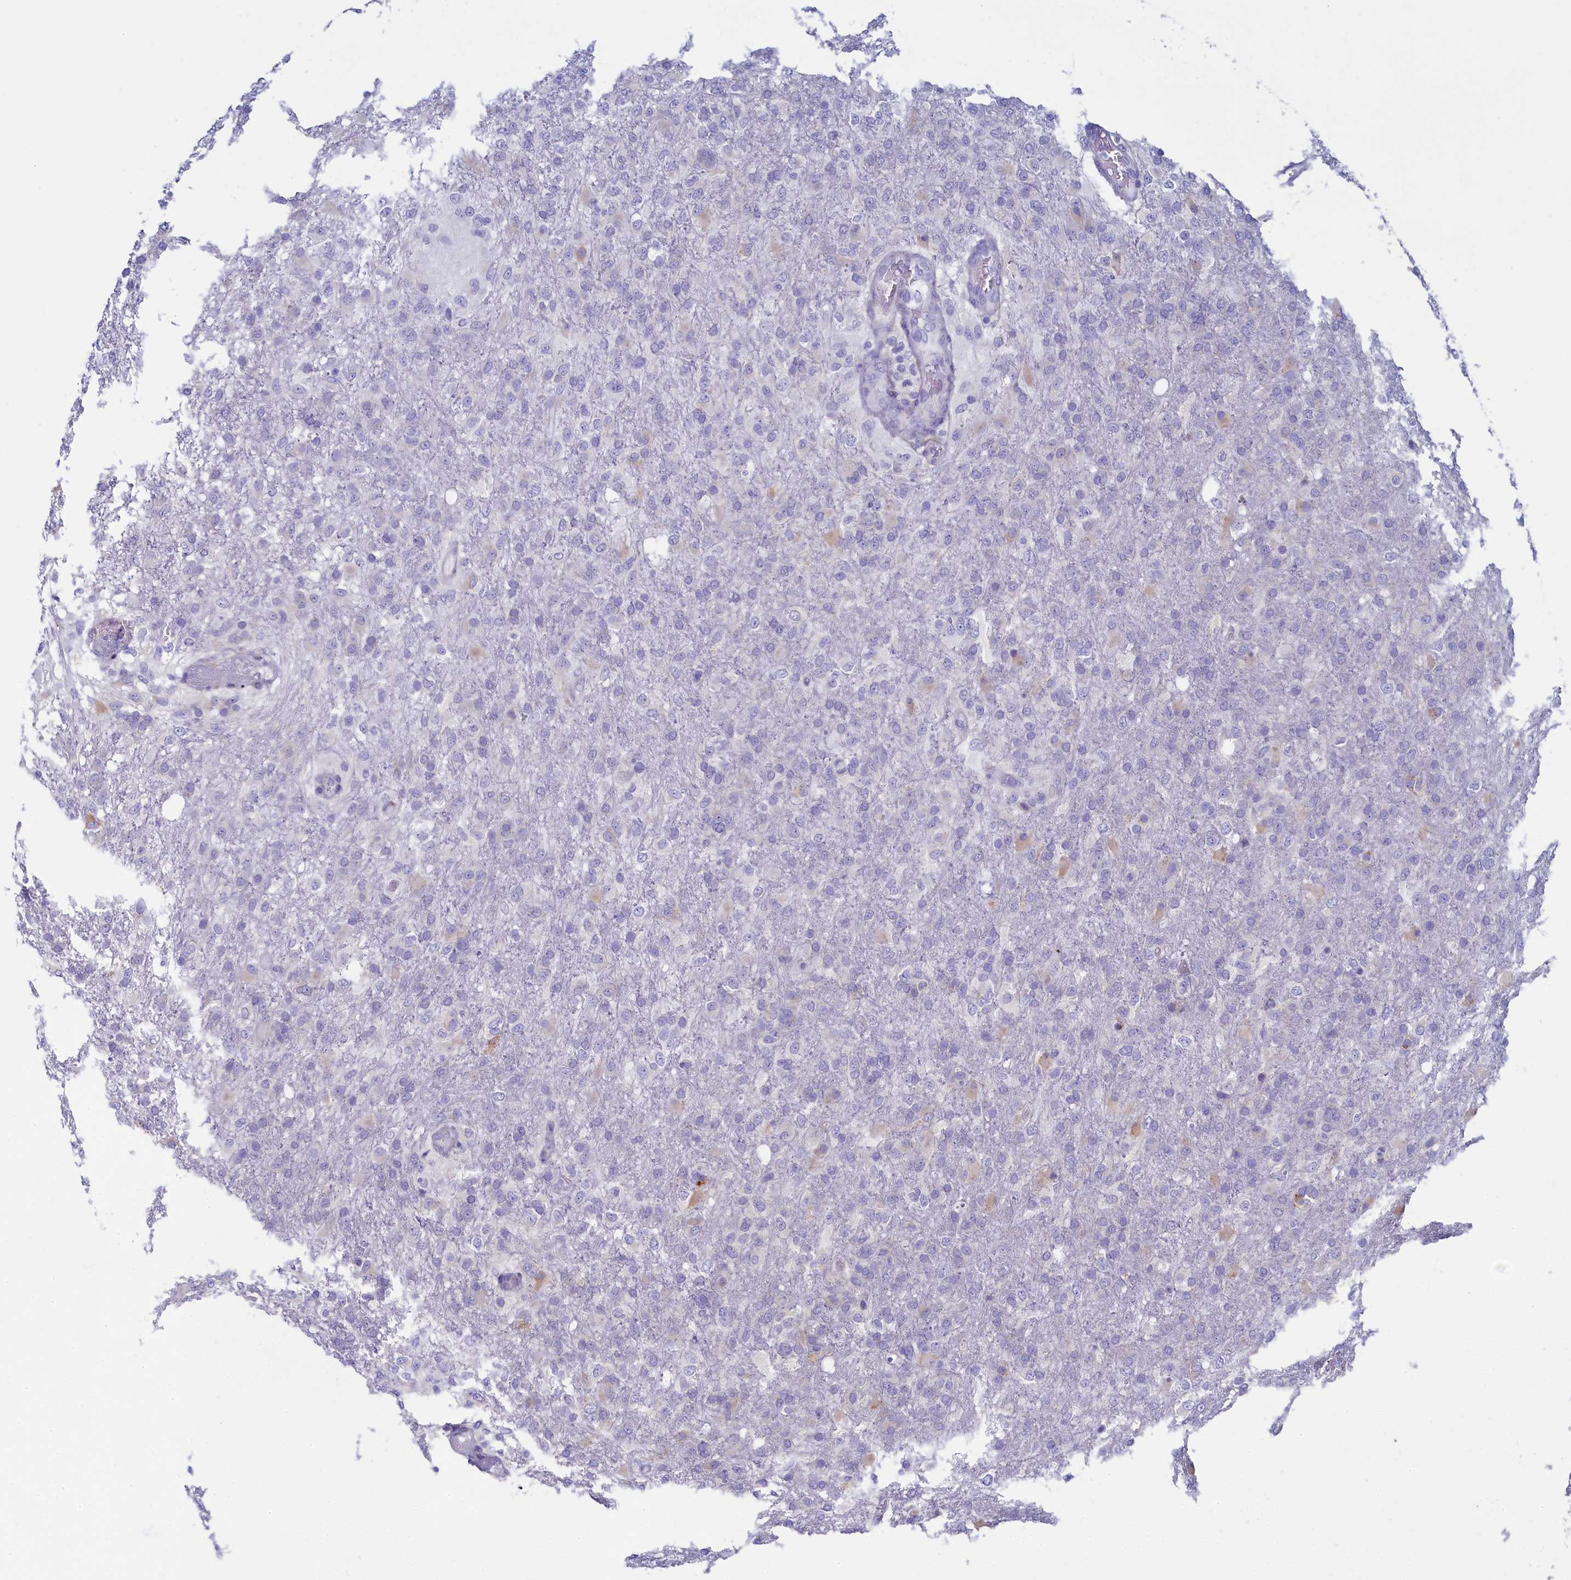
{"staining": {"intensity": "negative", "quantity": "none", "location": "none"}, "tissue": "glioma", "cell_type": "Tumor cells", "image_type": "cancer", "snomed": [{"axis": "morphology", "description": "Glioma, malignant, High grade"}, {"axis": "topography", "description": "Brain"}], "caption": "Immunohistochemistry of glioma displays no positivity in tumor cells. (Immunohistochemistry (ihc), brightfield microscopy, high magnification).", "gene": "SKA3", "patient": {"sex": "female", "age": 74}}